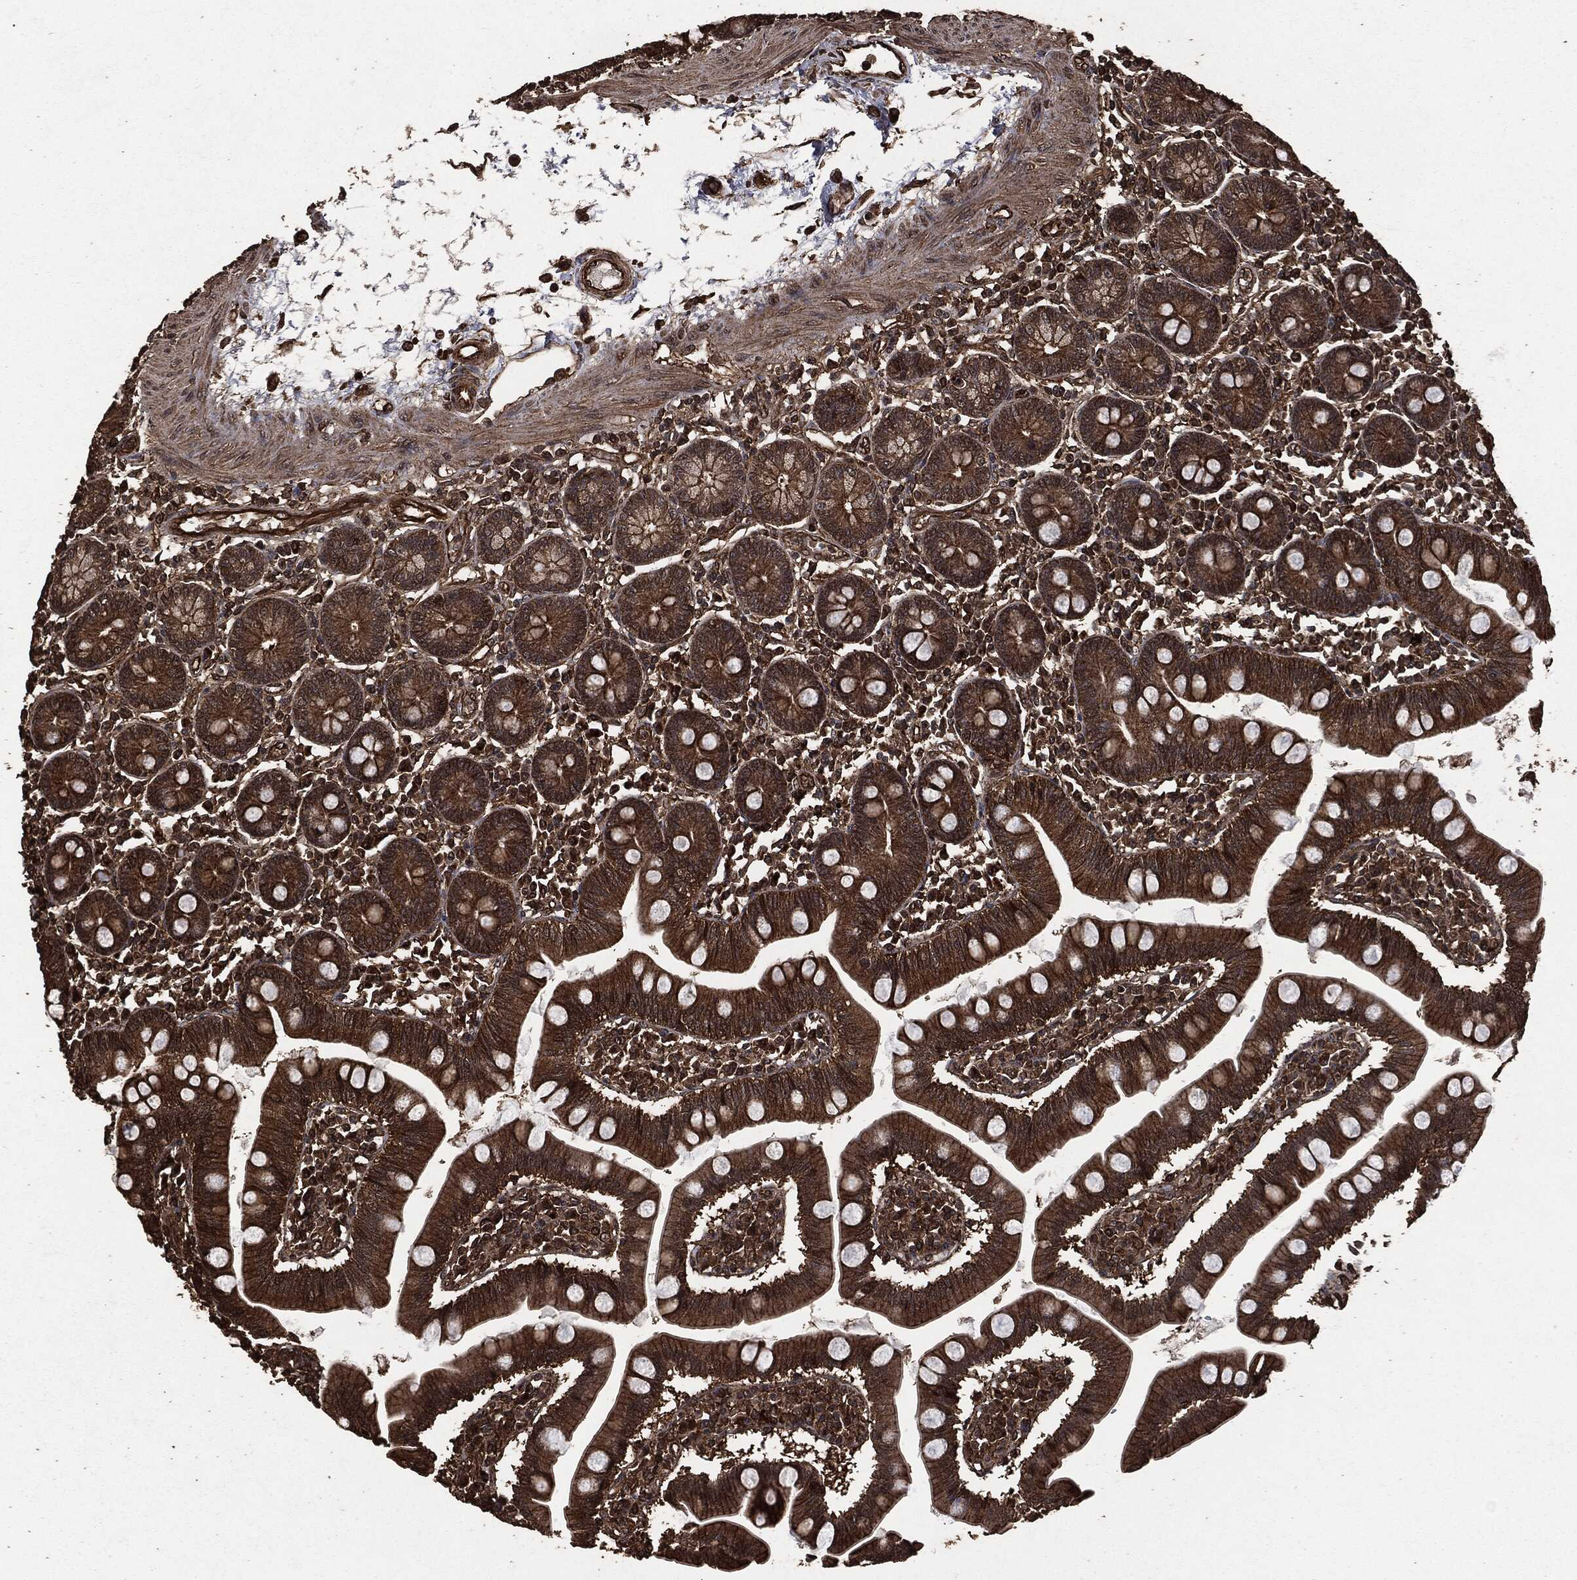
{"staining": {"intensity": "strong", "quantity": ">75%", "location": "cytoplasmic/membranous"}, "tissue": "small intestine", "cell_type": "Glandular cells", "image_type": "normal", "snomed": [{"axis": "morphology", "description": "Normal tissue, NOS"}, {"axis": "topography", "description": "Small intestine"}], "caption": "Protein staining of benign small intestine demonstrates strong cytoplasmic/membranous positivity in approximately >75% of glandular cells. The protein of interest is stained brown, and the nuclei are stained in blue (DAB (3,3'-diaminobenzidine) IHC with brightfield microscopy, high magnification).", "gene": "HRAS", "patient": {"sex": "male", "age": 88}}